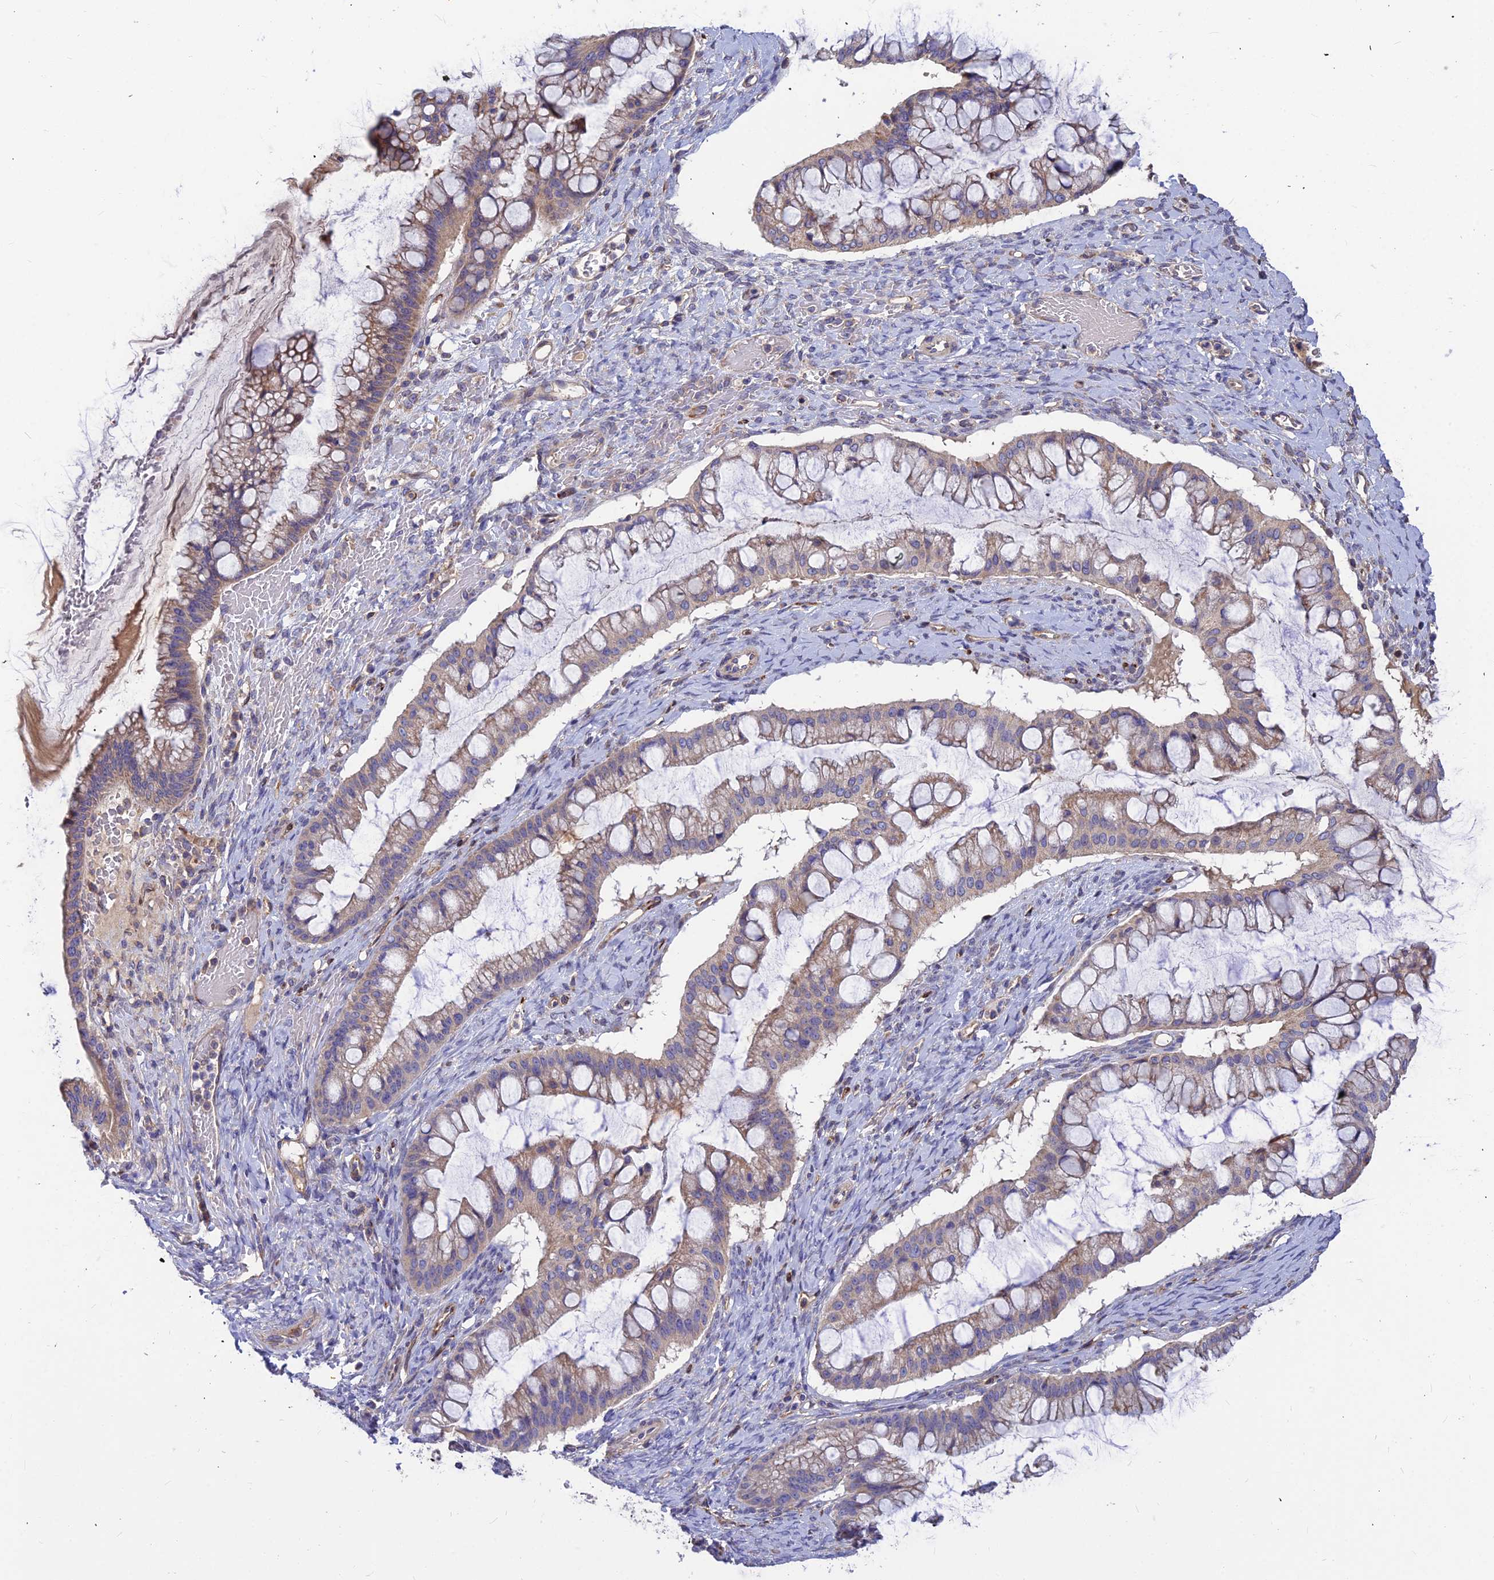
{"staining": {"intensity": "weak", "quantity": "25%-75%", "location": "cytoplasmic/membranous"}, "tissue": "ovarian cancer", "cell_type": "Tumor cells", "image_type": "cancer", "snomed": [{"axis": "morphology", "description": "Cystadenocarcinoma, mucinous, NOS"}, {"axis": "topography", "description": "Ovary"}], "caption": "Brown immunohistochemical staining in human ovarian cancer demonstrates weak cytoplasmic/membranous staining in approximately 25%-75% of tumor cells. (DAB (3,3'-diaminobenzidine) IHC, brown staining for protein, blue staining for nuclei).", "gene": "ASPHD1", "patient": {"sex": "female", "age": 73}}